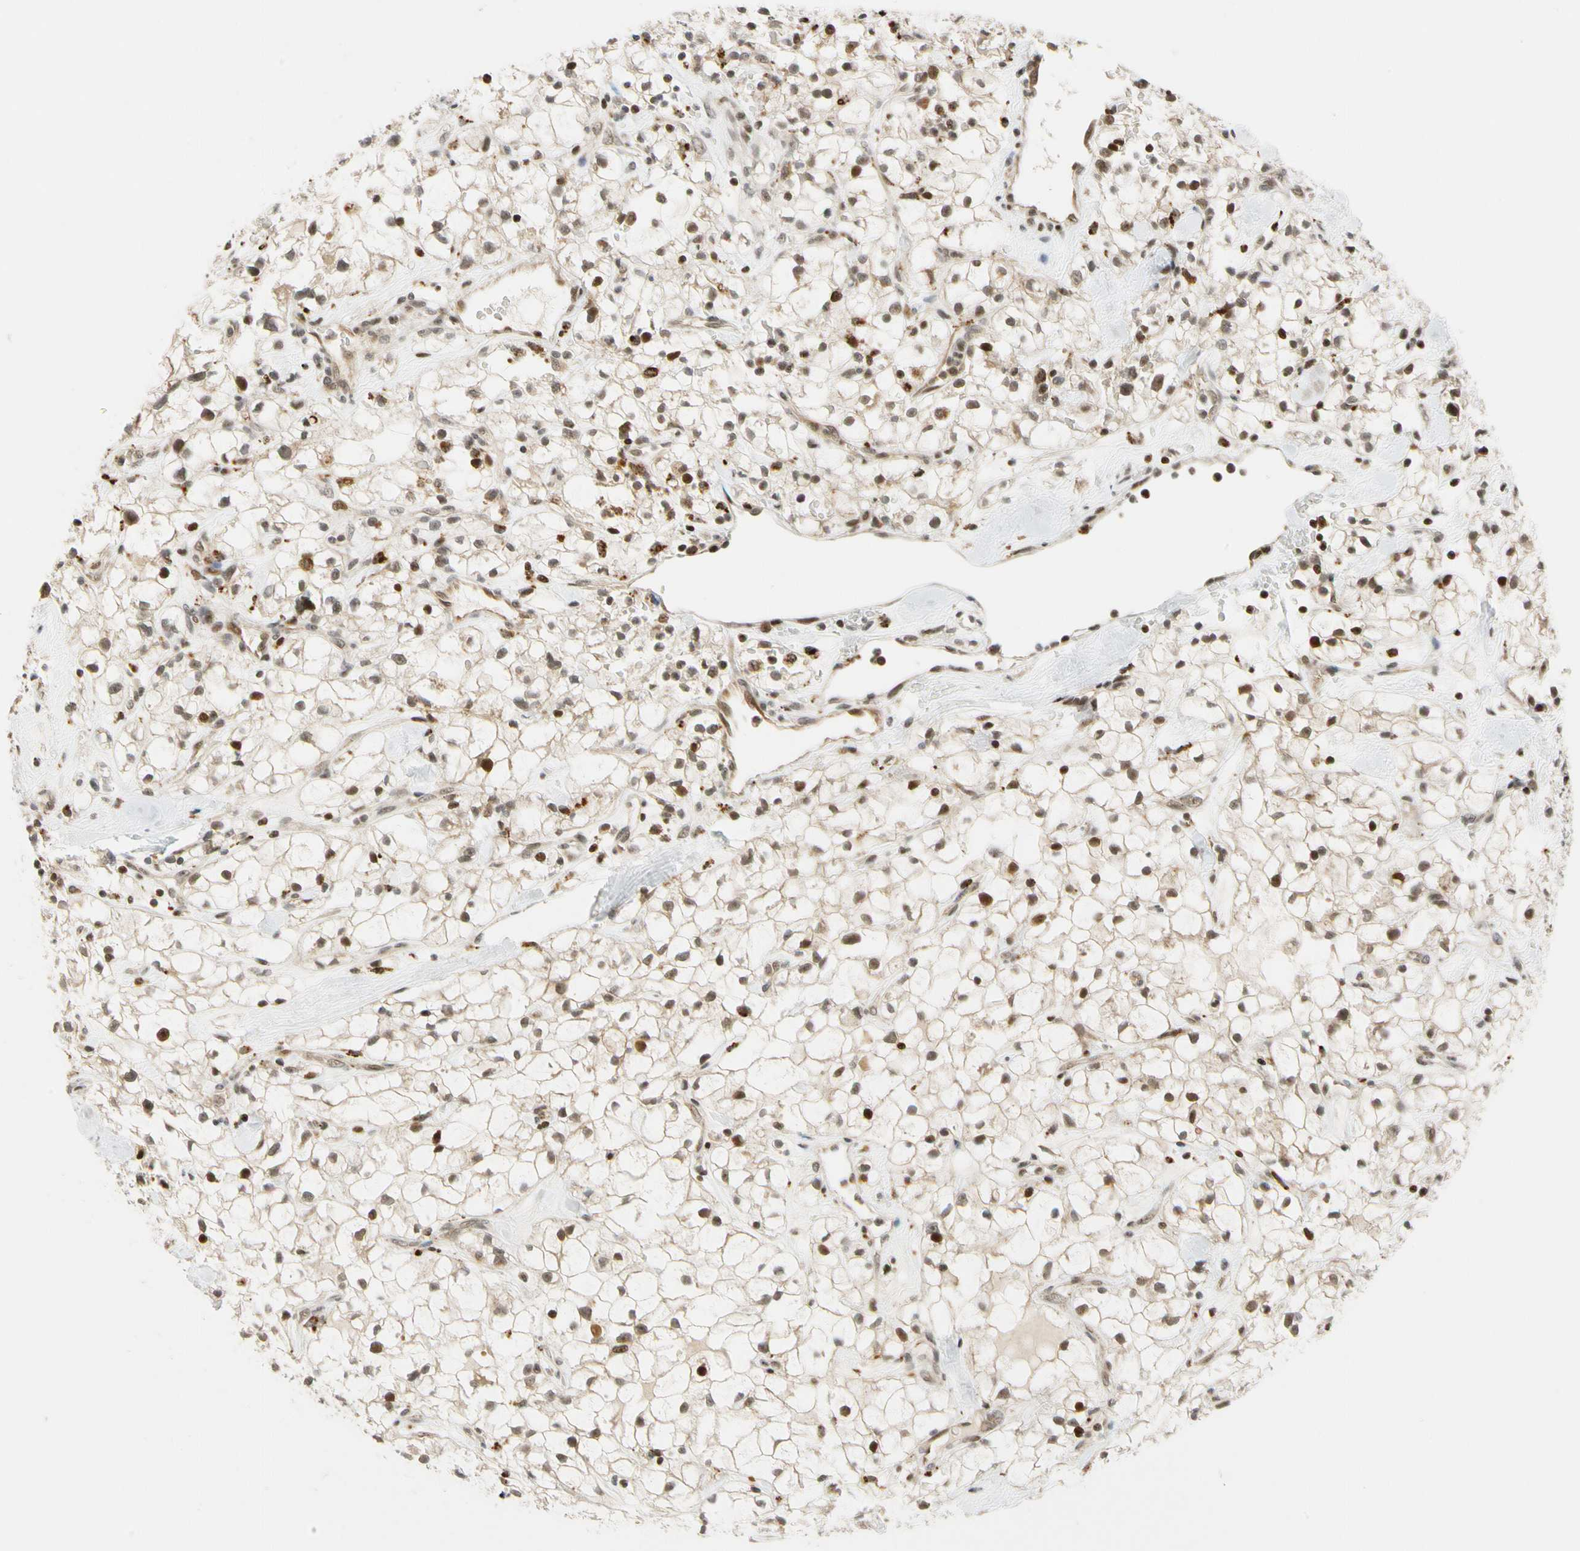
{"staining": {"intensity": "moderate", "quantity": ">75%", "location": "nuclear"}, "tissue": "renal cancer", "cell_type": "Tumor cells", "image_type": "cancer", "snomed": [{"axis": "morphology", "description": "Adenocarcinoma, NOS"}, {"axis": "topography", "description": "Kidney"}], "caption": "The micrograph displays staining of renal adenocarcinoma, revealing moderate nuclear protein staining (brown color) within tumor cells.", "gene": "CDK7", "patient": {"sex": "female", "age": 60}}